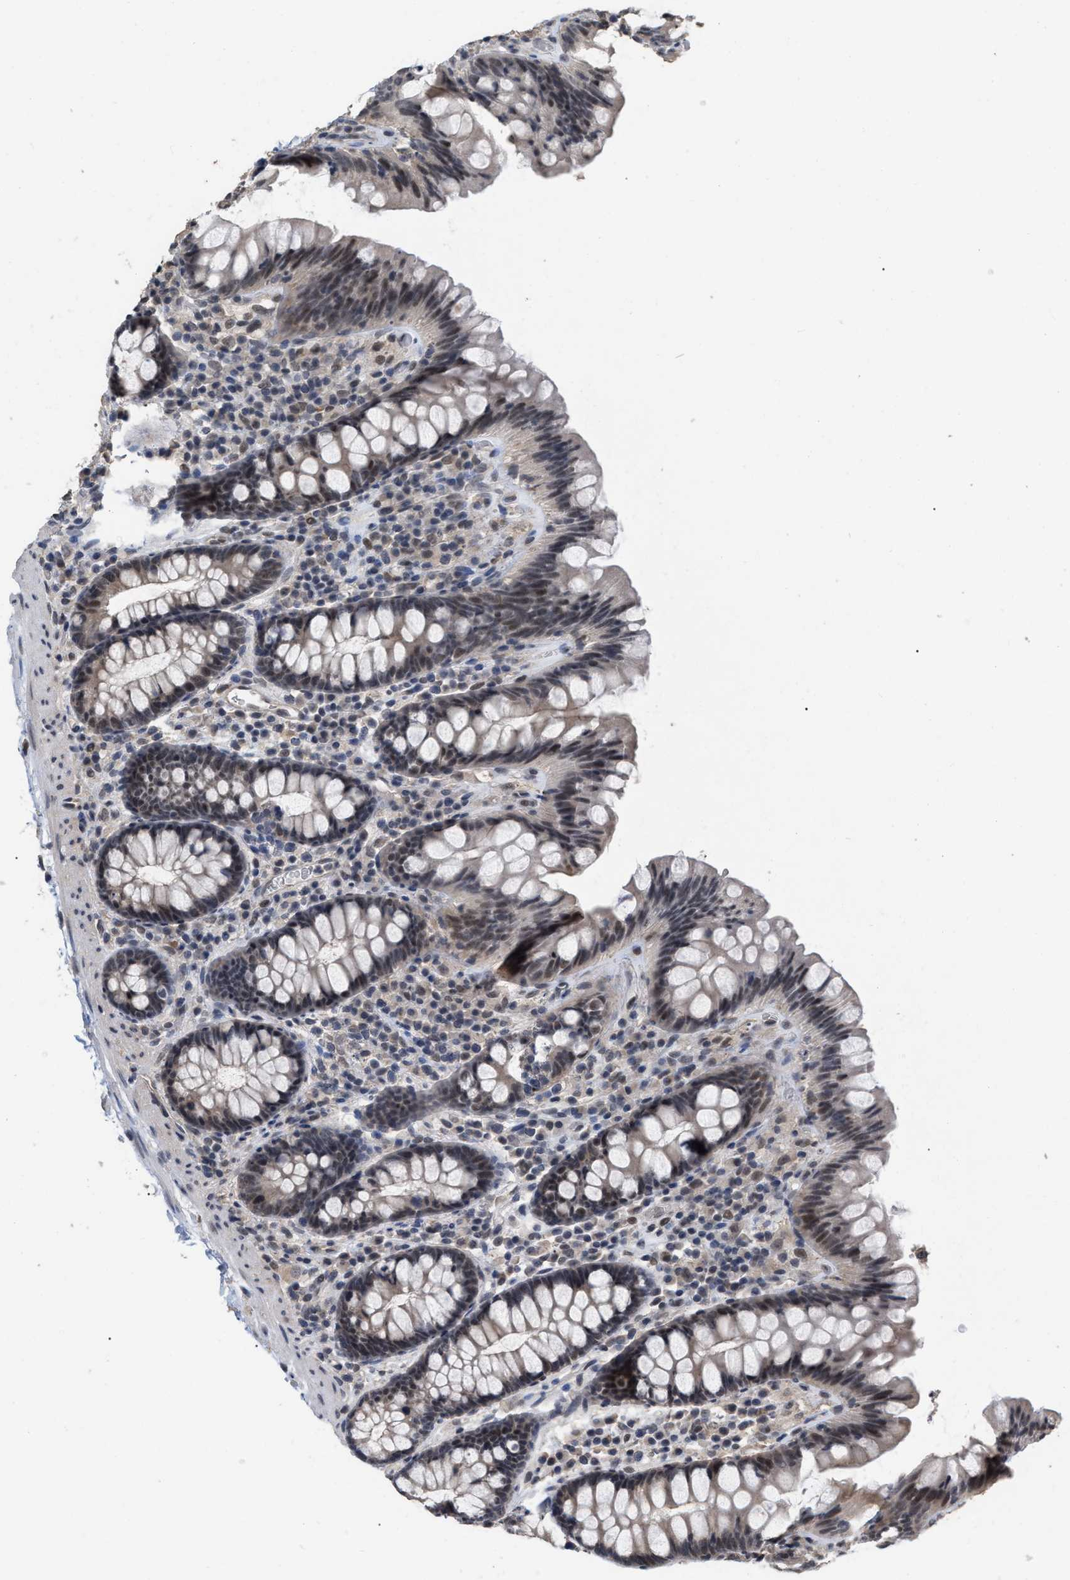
{"staining": {"intensity": "moderate", "quantity": ">75%", "location": "cytoplasmic/membranous"}, "tissue": "colon", "cell_type": "Endothelial cells", "image_type": "normal", "snomed": [{"axis": "morphology", "description": "Normal tissue, NOS"}, {"axis": "topography", "description": "Colon"}], "caption": "The image displays staining of unremarkable colon, revealing moderate cytoplasmic/membranous protein expression (brown color) within endothelial cells.", "gene": "JAZF1", "patient": {"sex": "female", "age": 80}}